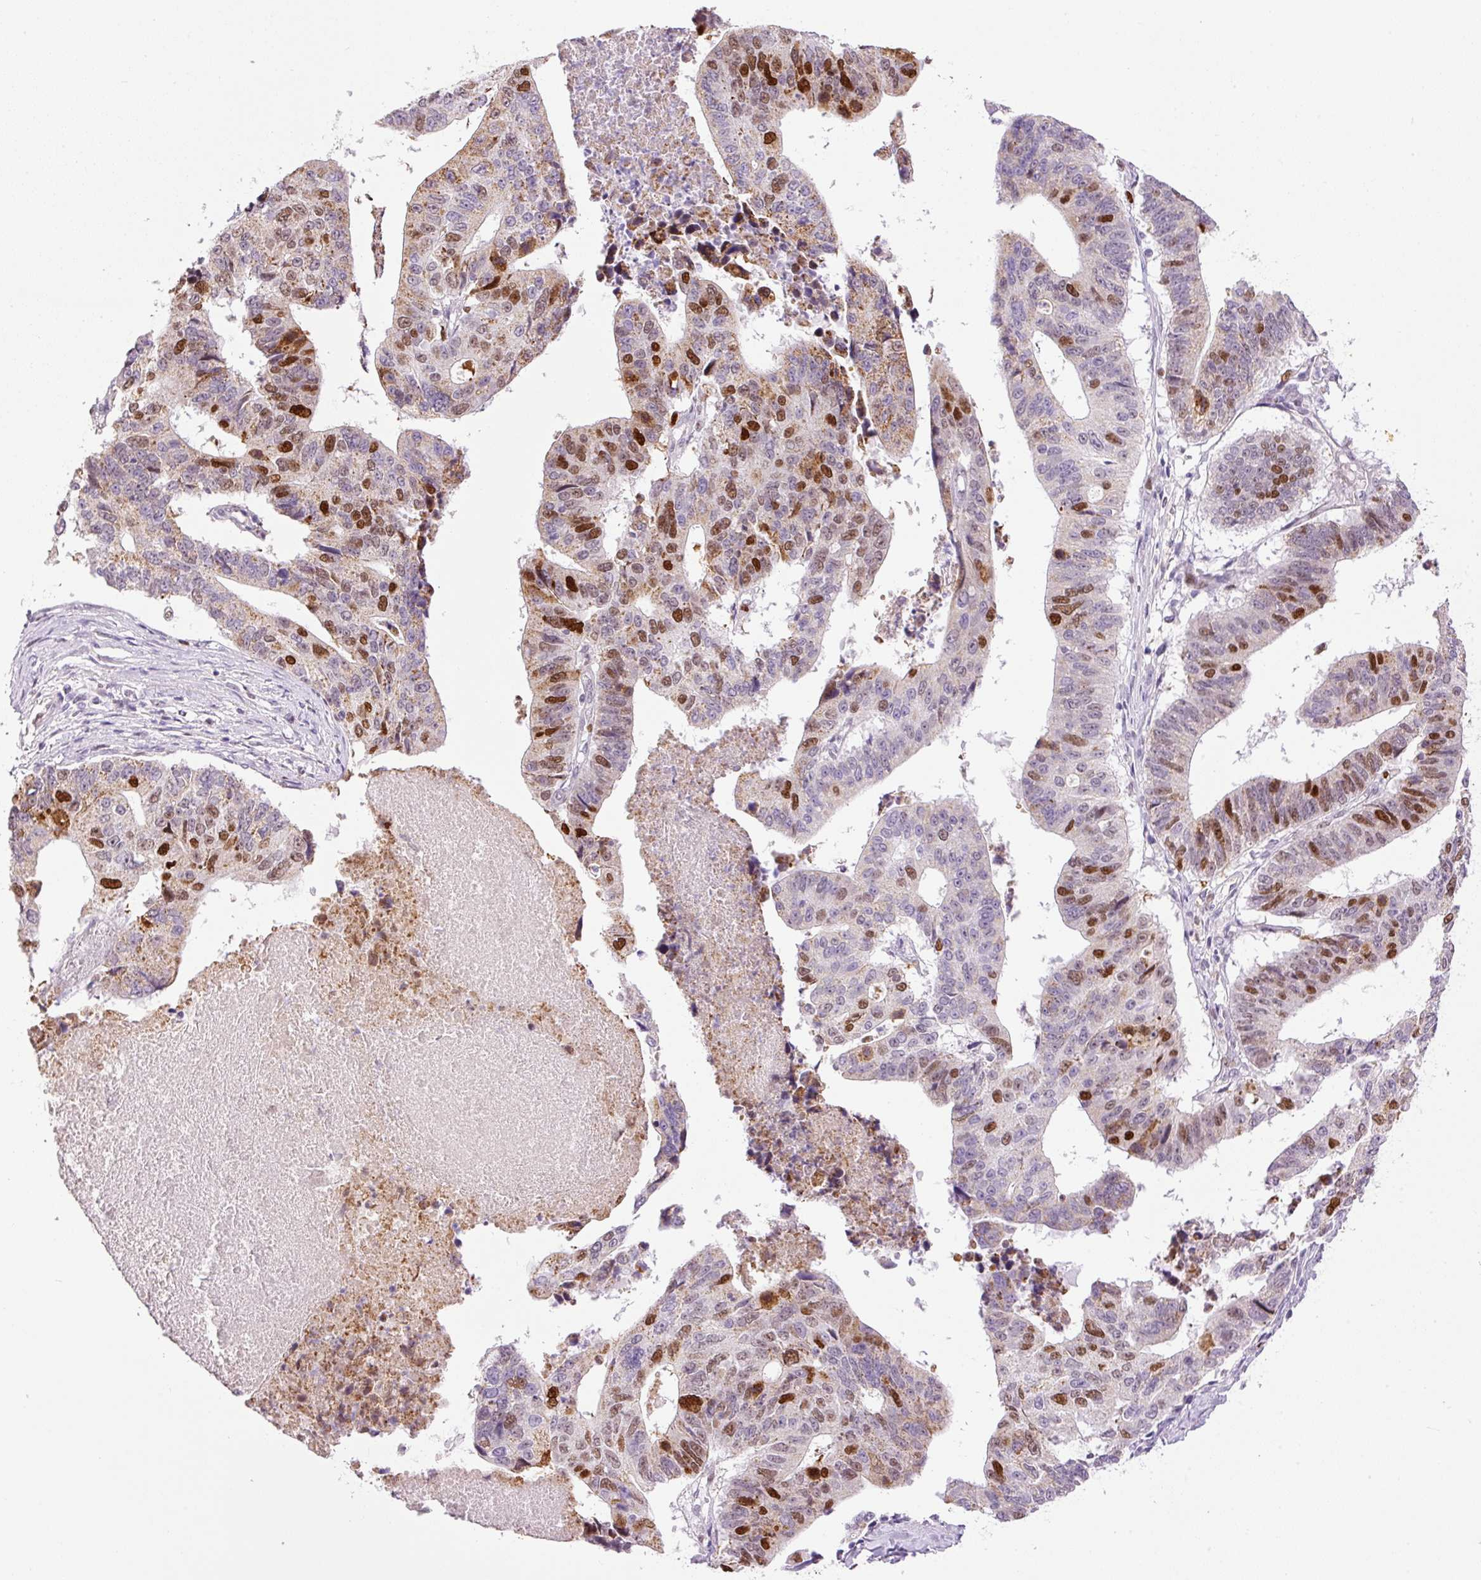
{"staining": {"intensity": "moderate", "quantity": "25%-75%", "location": "cytoplasmic/membranous,nuclear"}, "tissue": "stomach cancer", "cell_type": "Tumor cells", "image_type": "cancer", "snomed": [{"axis": "morphology", "description": "Adenocarcinoma, NOS"}, {"axis": "topography", "description": "Stomach"}], "caption": "Immunohistochemical staining of stomach adenocarcinoma exhibits moderate cytoplasmic/membranous and nuclear protein staining in about 25%-75% of tumor cells. (DAB IHC, brown staining for protein, blue staining for nuclei).", "gene": "KPNA2", "patient": {"sex": "male", "age": 59}}